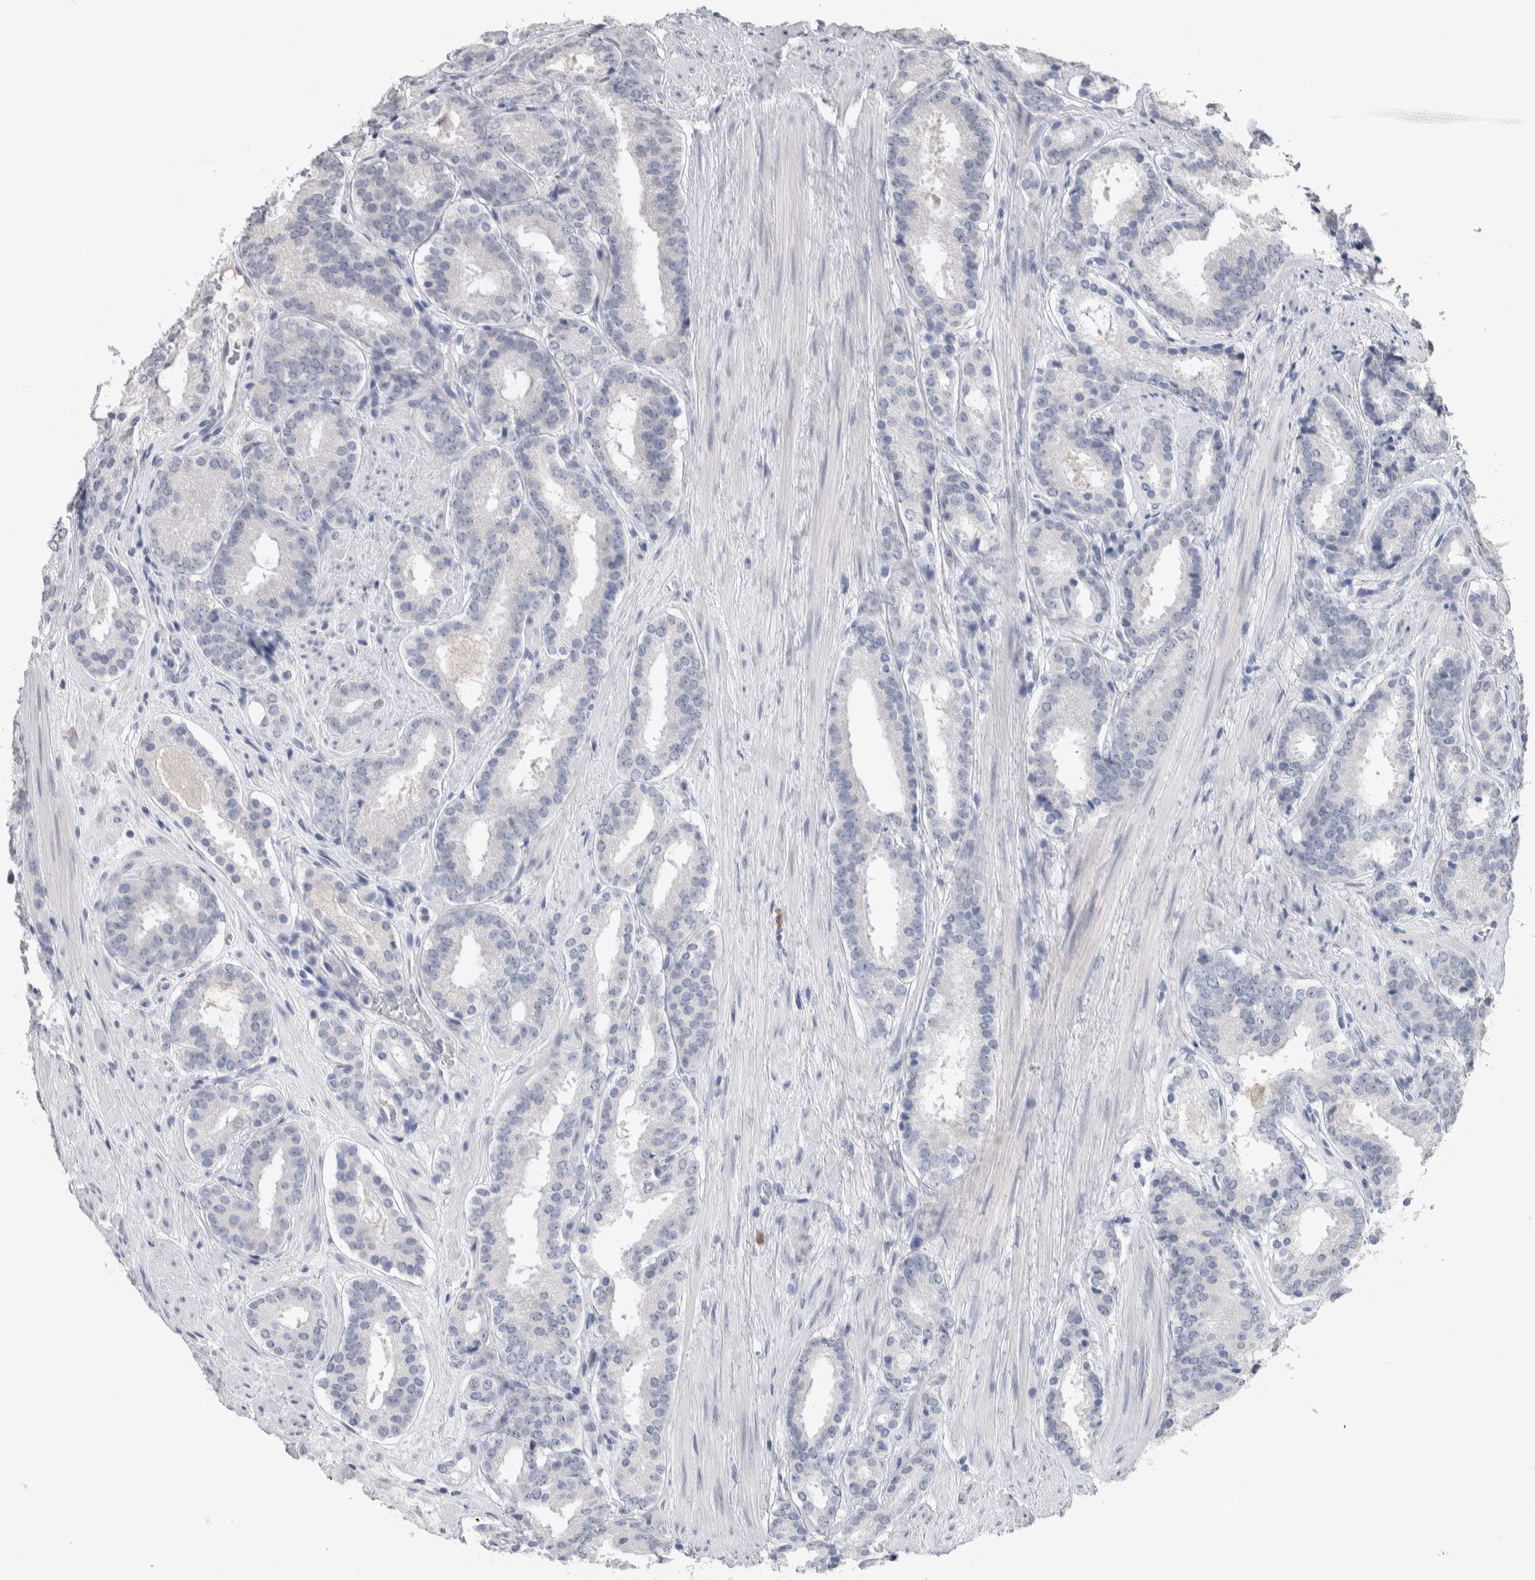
{"staining": {"intensity": "negative", "quantity": "none", "location": "none"}, "tissue": "prostate cancer", "cell_type": "Tumor cells", "image_type": "cancer", "snomed": [{"axis": "morphology", "description": "Adenocarcinoma, Low grade"}, {"axis": "topography", "description": "Prostate"}], "caption": "DAB (3,3'-diaminobenzidine) immunohistochemical staining of human prostate cancer (low-grade adenocarcinoma) displays no significant expression in tumor cells.", "gene": "TMEM102", "patient": {"sex": "male", "age": 69}}